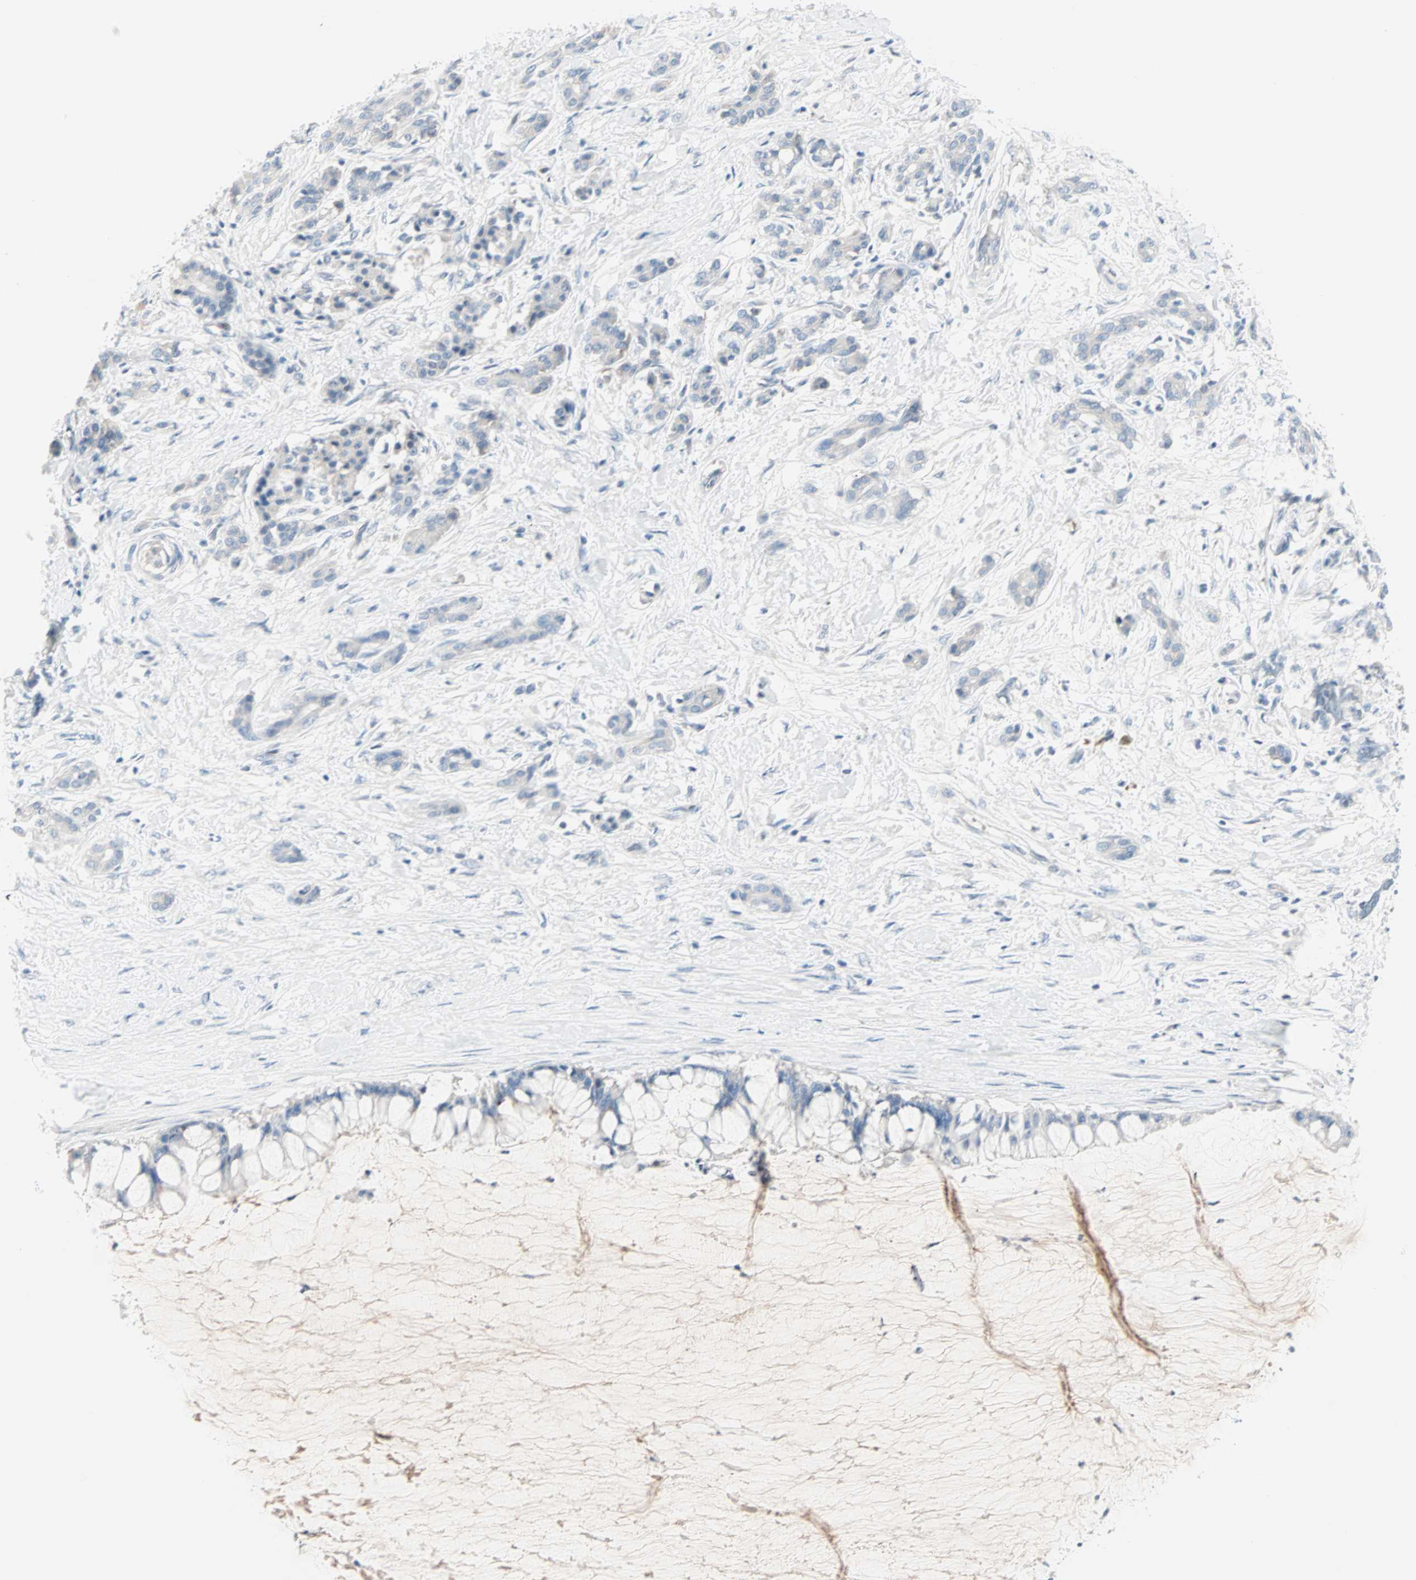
{"staining": {"intensity": "negative", "quantity": "none", "location": "none"}, "tissue": "pancreatic cancer", "cell_type": "Tumor cells", "image_type": "cancer", "snomed": [{"axis": "morphology", "description": "Adenocarcinoma, NOS"}, {"axis": "topography", "description": "Pancreas"}], "caption": "High power microscopy image of an immunohistochemistry (IHC) image of pancreatic cancer, revealing no significant staining in tumor cells.", "gene": "NEFH", "patient": {"sex": "male", "age": 41}}